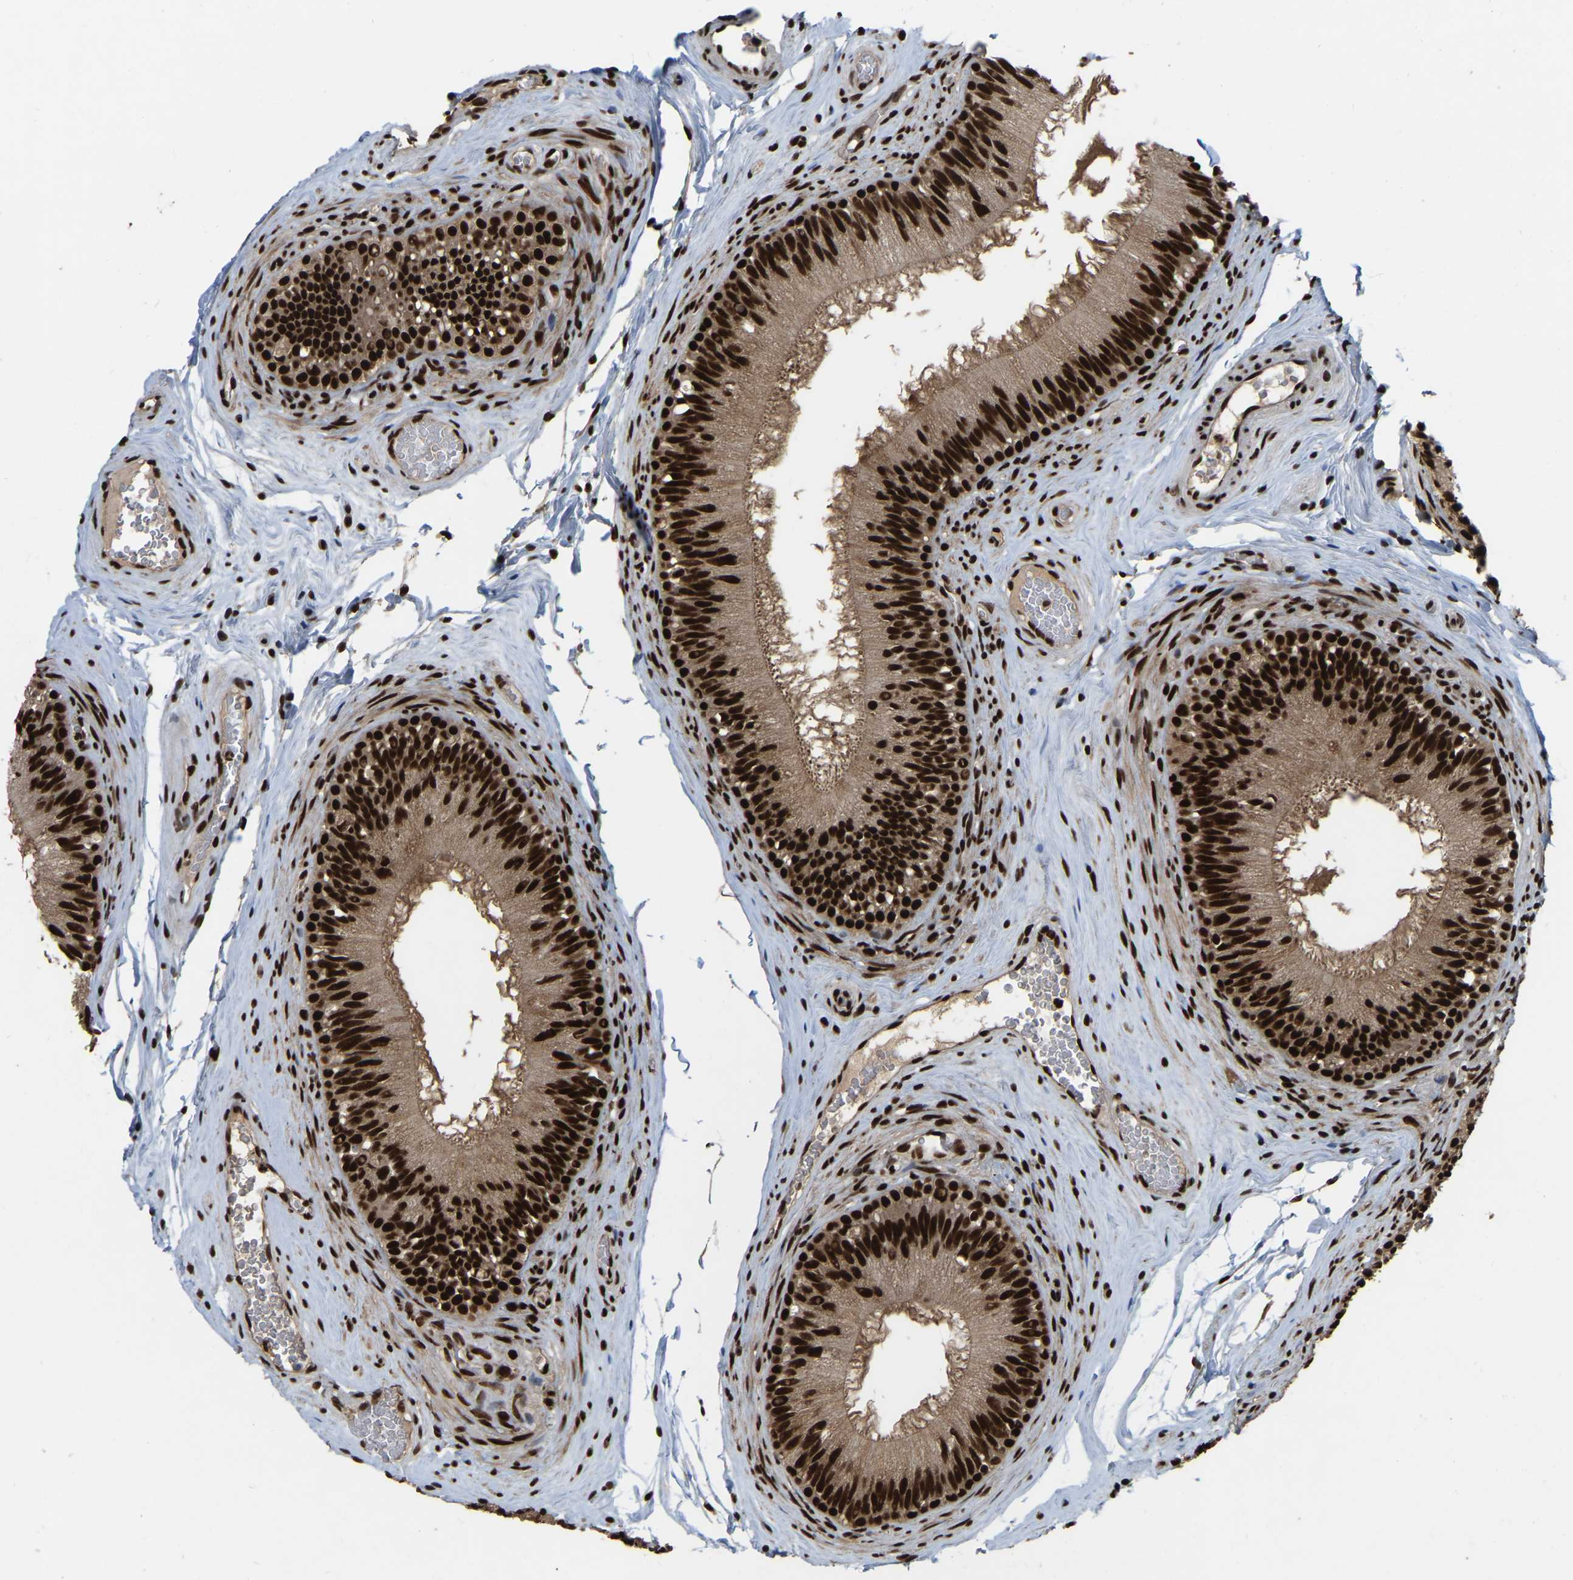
{"staining": {"intensity": "strong", "quantity": ">75%", "location": "cytoplasmic/membranous,nuclear"}, "tissue": "epididymis", "cell_type": "Glandular cells", "image_type": "normal", "snomed": [{"axis": "morphology", "description": "Normal tissue, NOS"}, {"axis": "topography", "description": "Testis"}, {"axis": "topography", "description": "Epididymis"}], "caption": "The histopathology image demonstrates a brown stain indicating the presence of a protein in the cytoplasmic/membranous,nuclear of glandular cells in epididymis. (Brightfield microscopy of DAB IHC at high magnification).", "gene": "TBL1XR1", "patient": {"sex": "male", "age": 36}}